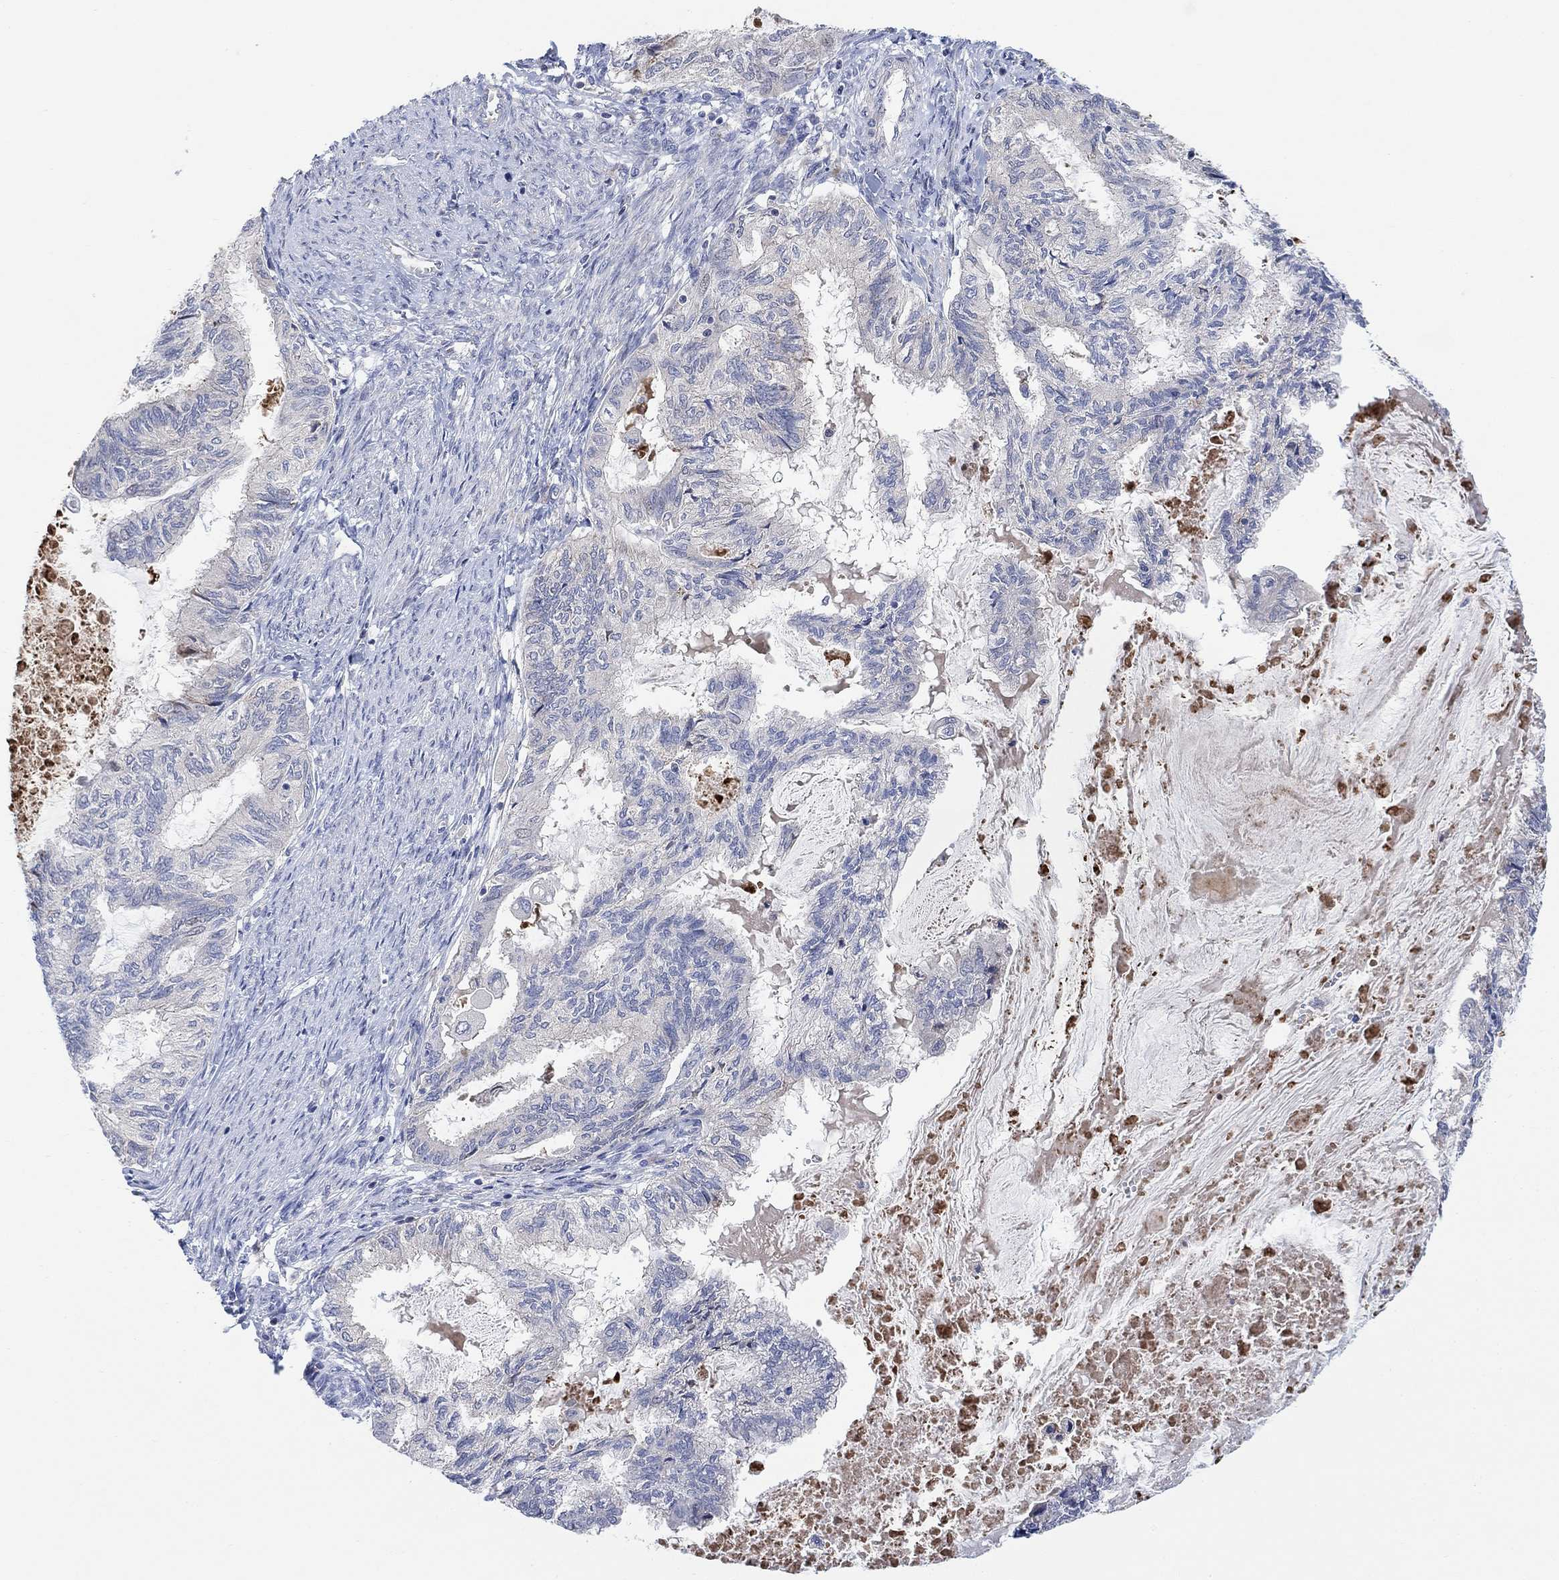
{"staining": {"intensity": "negative", "quantity": "none", "location": "none"}, "tissue": "endometrial cancer", "cell_type": "Tumor cells", "image_type": "cancer", "snomed": [{"axis": "morphology", "description": "Adenocarcinoma, NOS"}, {"axis": "topography", "description": "Endometrium"}], "caption": "Immunohistochemical staining of endometrial adenocarcinoma shows no significant staining in tumor cells.", "gene": "CNTF", "patient": {"sex": "female", "age": 86}}